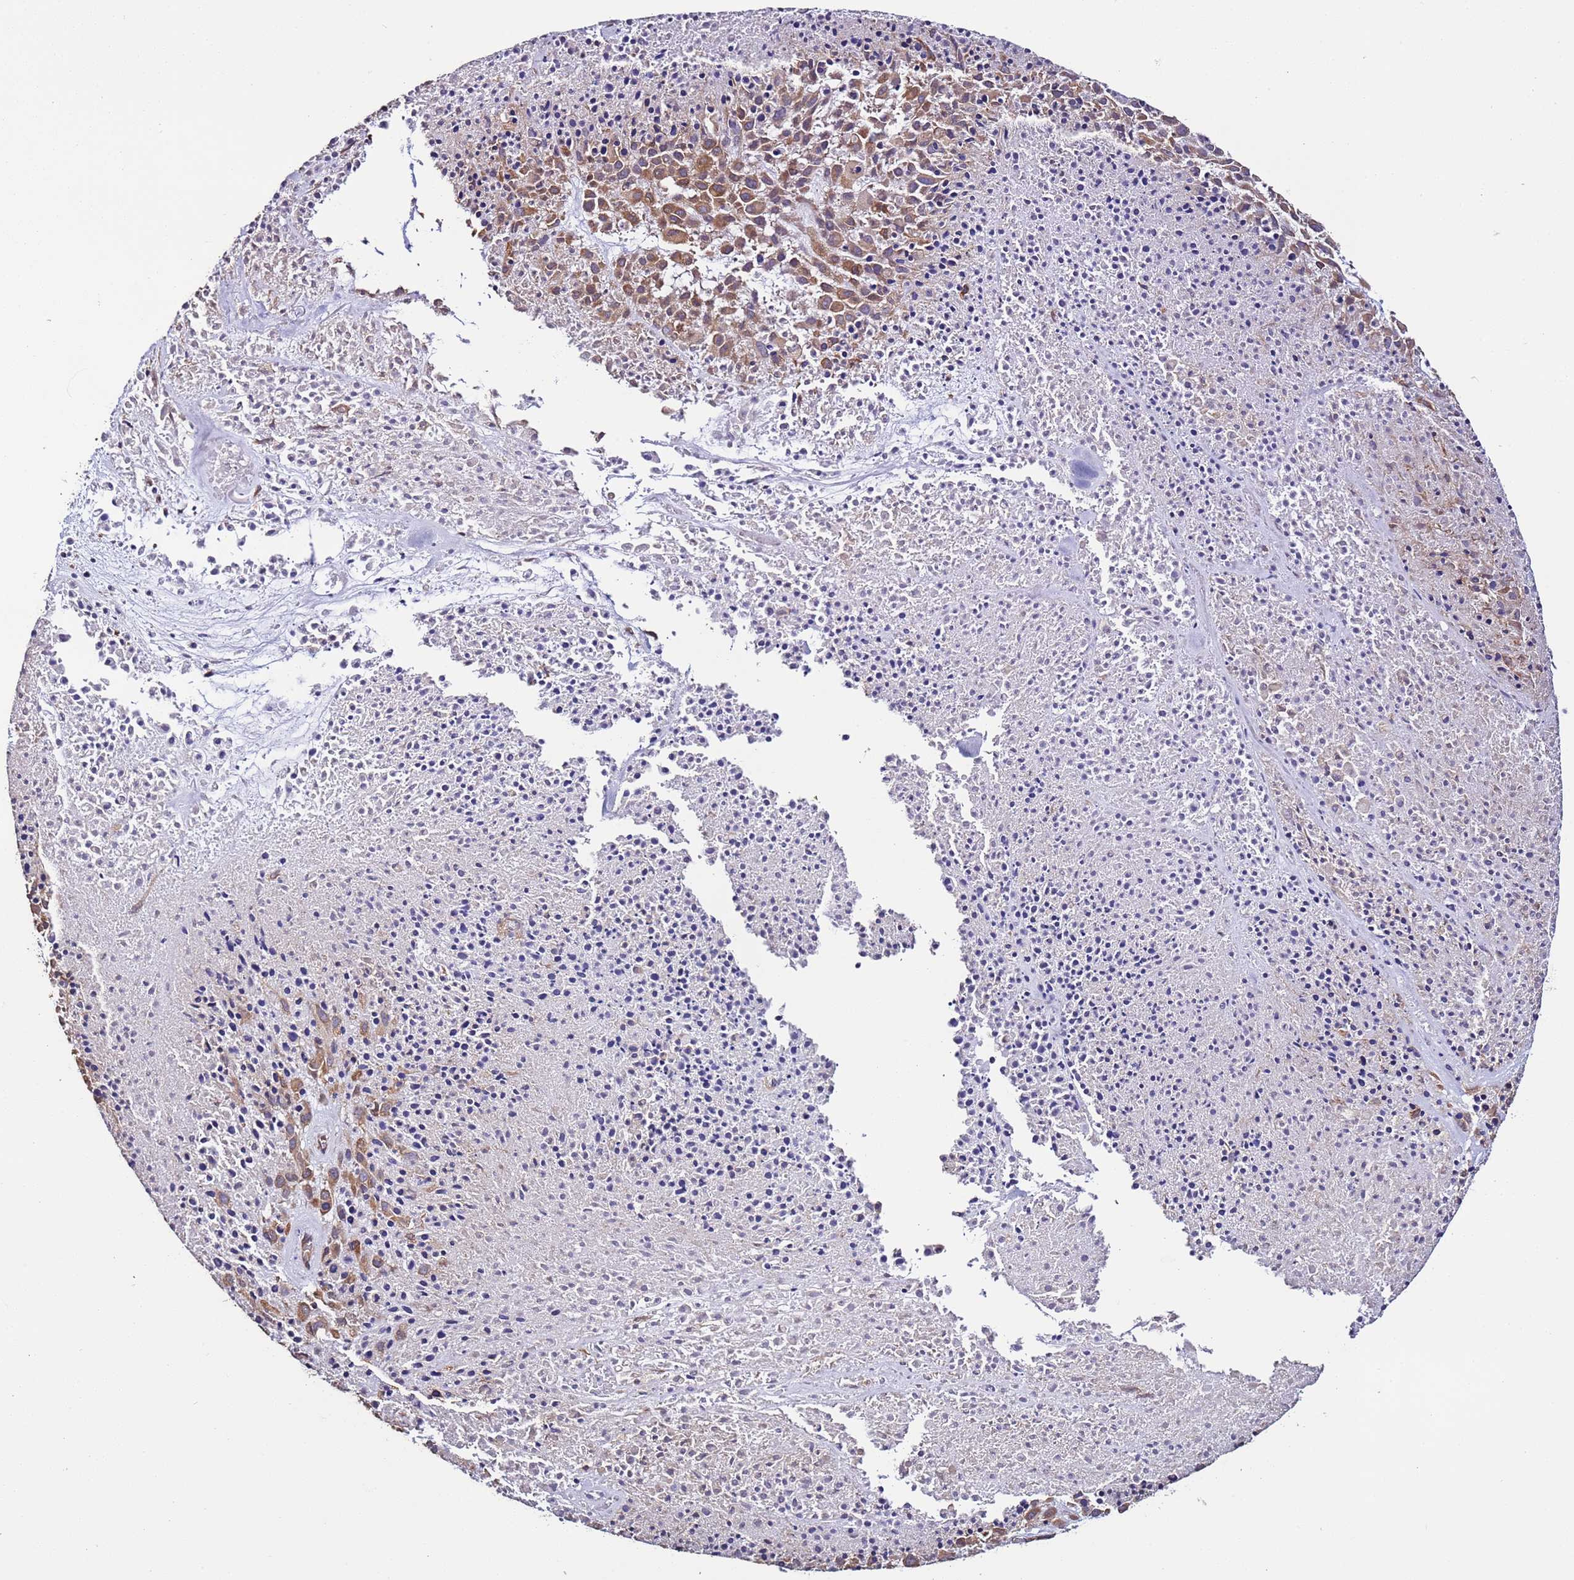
{"staining": {"intensity": "moderate", "quantity": ">75%", "location": "cytoplasmic/membranous"}, "tissue": "melanoma", "cell_type": "Tumor cells", "image_type": "cancer", "snomed": [{"axis": "morphology", "description": "Malignant melanoma, Metastatic site"}, {"axis": "topography", "description": "Skin"}], "caption": "Moderate cytoplasmic/membranous positivity is present in approximately >75% of tumor cells in malignant melanoma (metastatic site).", "gene": "SLC41A3", "patient": {"sex": "female", "age": 81}}